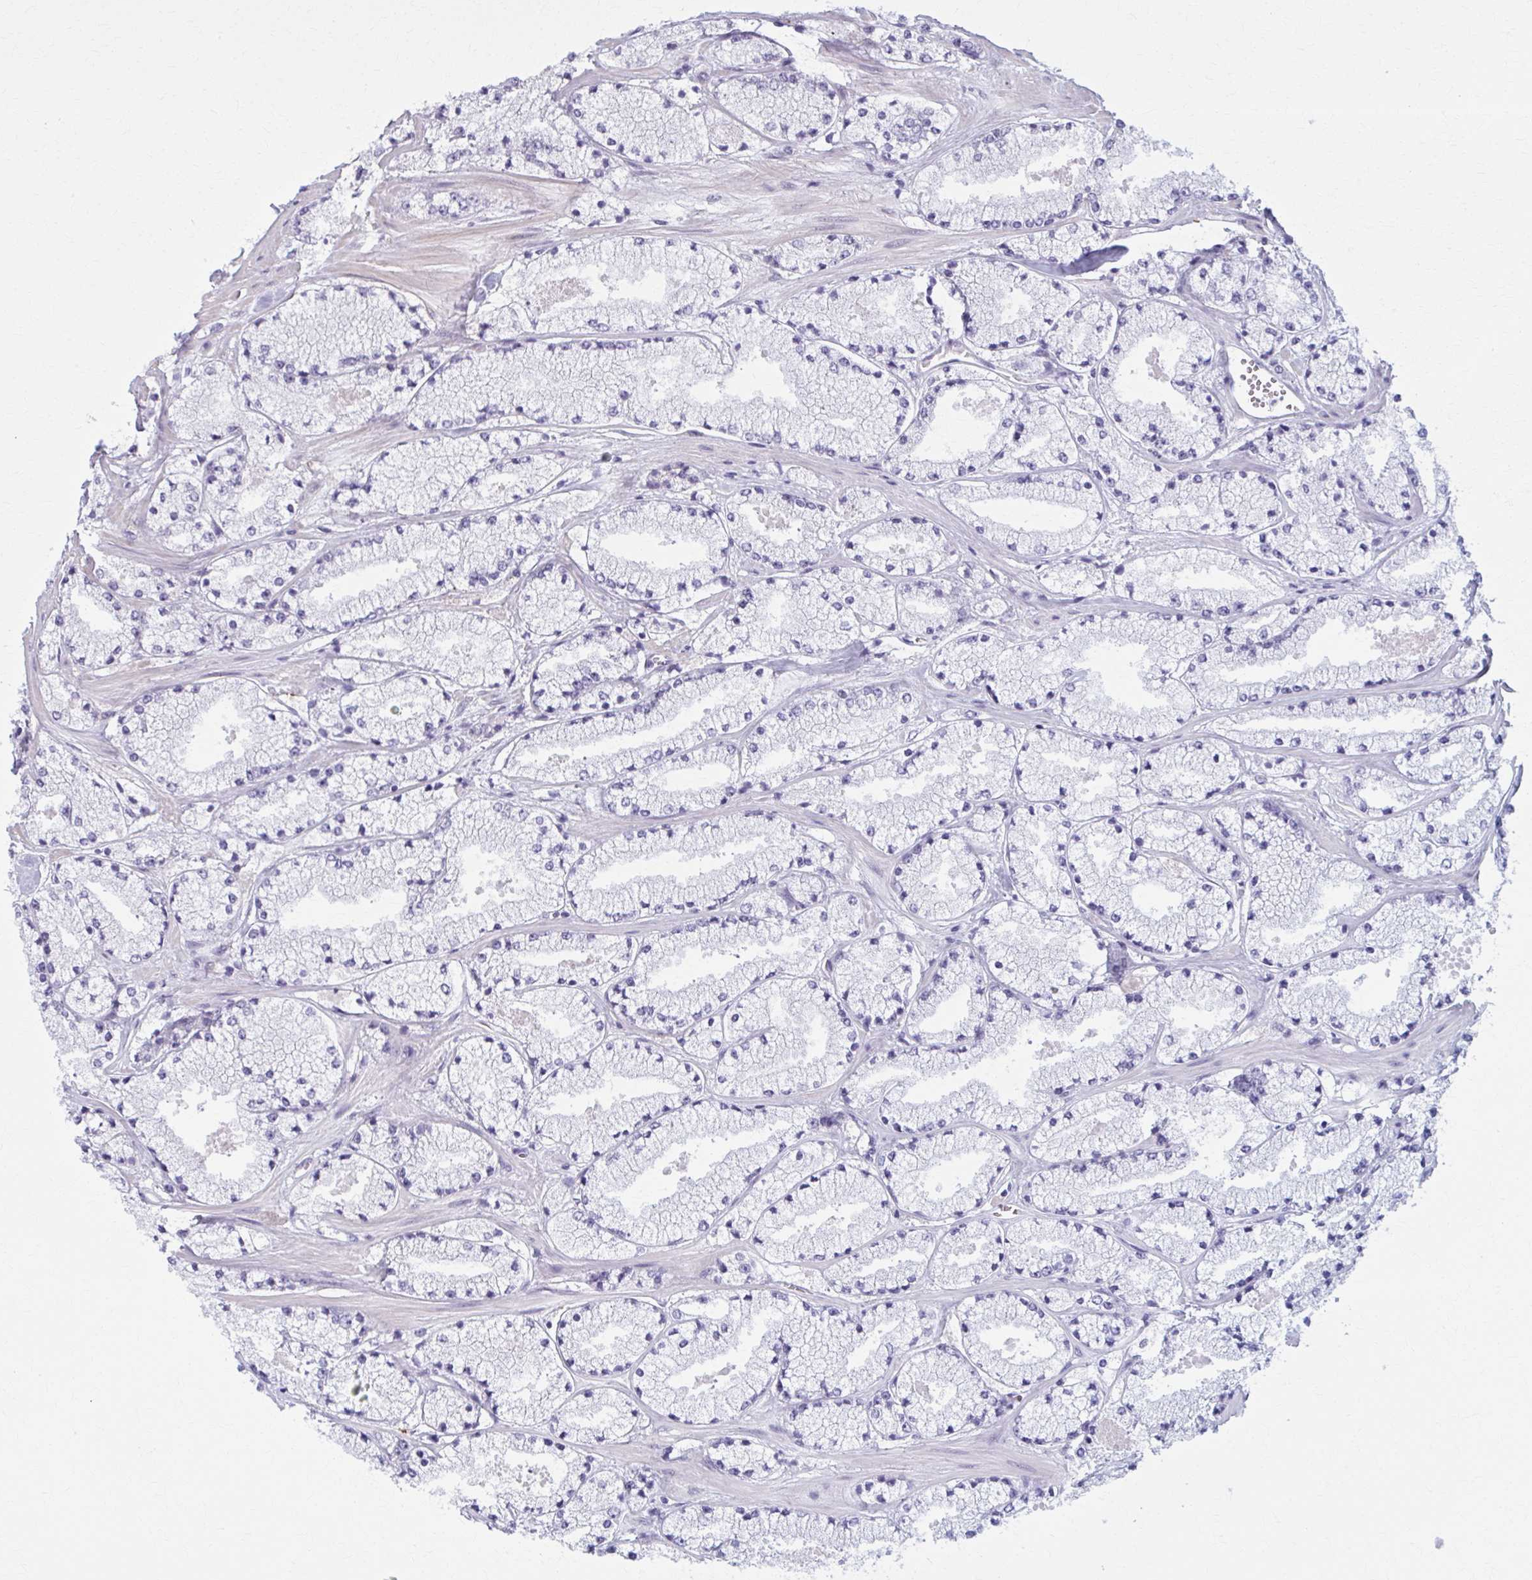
{"staining": {"intensity": "negative", "quantity": "none", "location": "none"}, "tissue": "prostate cancer", "cell_type": "Tumor cells", "image_type": "cancer", "snomed": [{"axis": "morphology", "description": "Adenocarcinoma, High grade"}, {"axis": "topography", "description": "Prostate"}], "caption": "Immunohistochemistry of prostate cancer displays no positivity in tumor cells. (Stains: DAB immunohistochemistry with hematoxylin counter stain, Microscopy: brightfield microscopy at high magnification).", "gene": "NUMBL", "patient": {"sex": "male", "age": 63}}